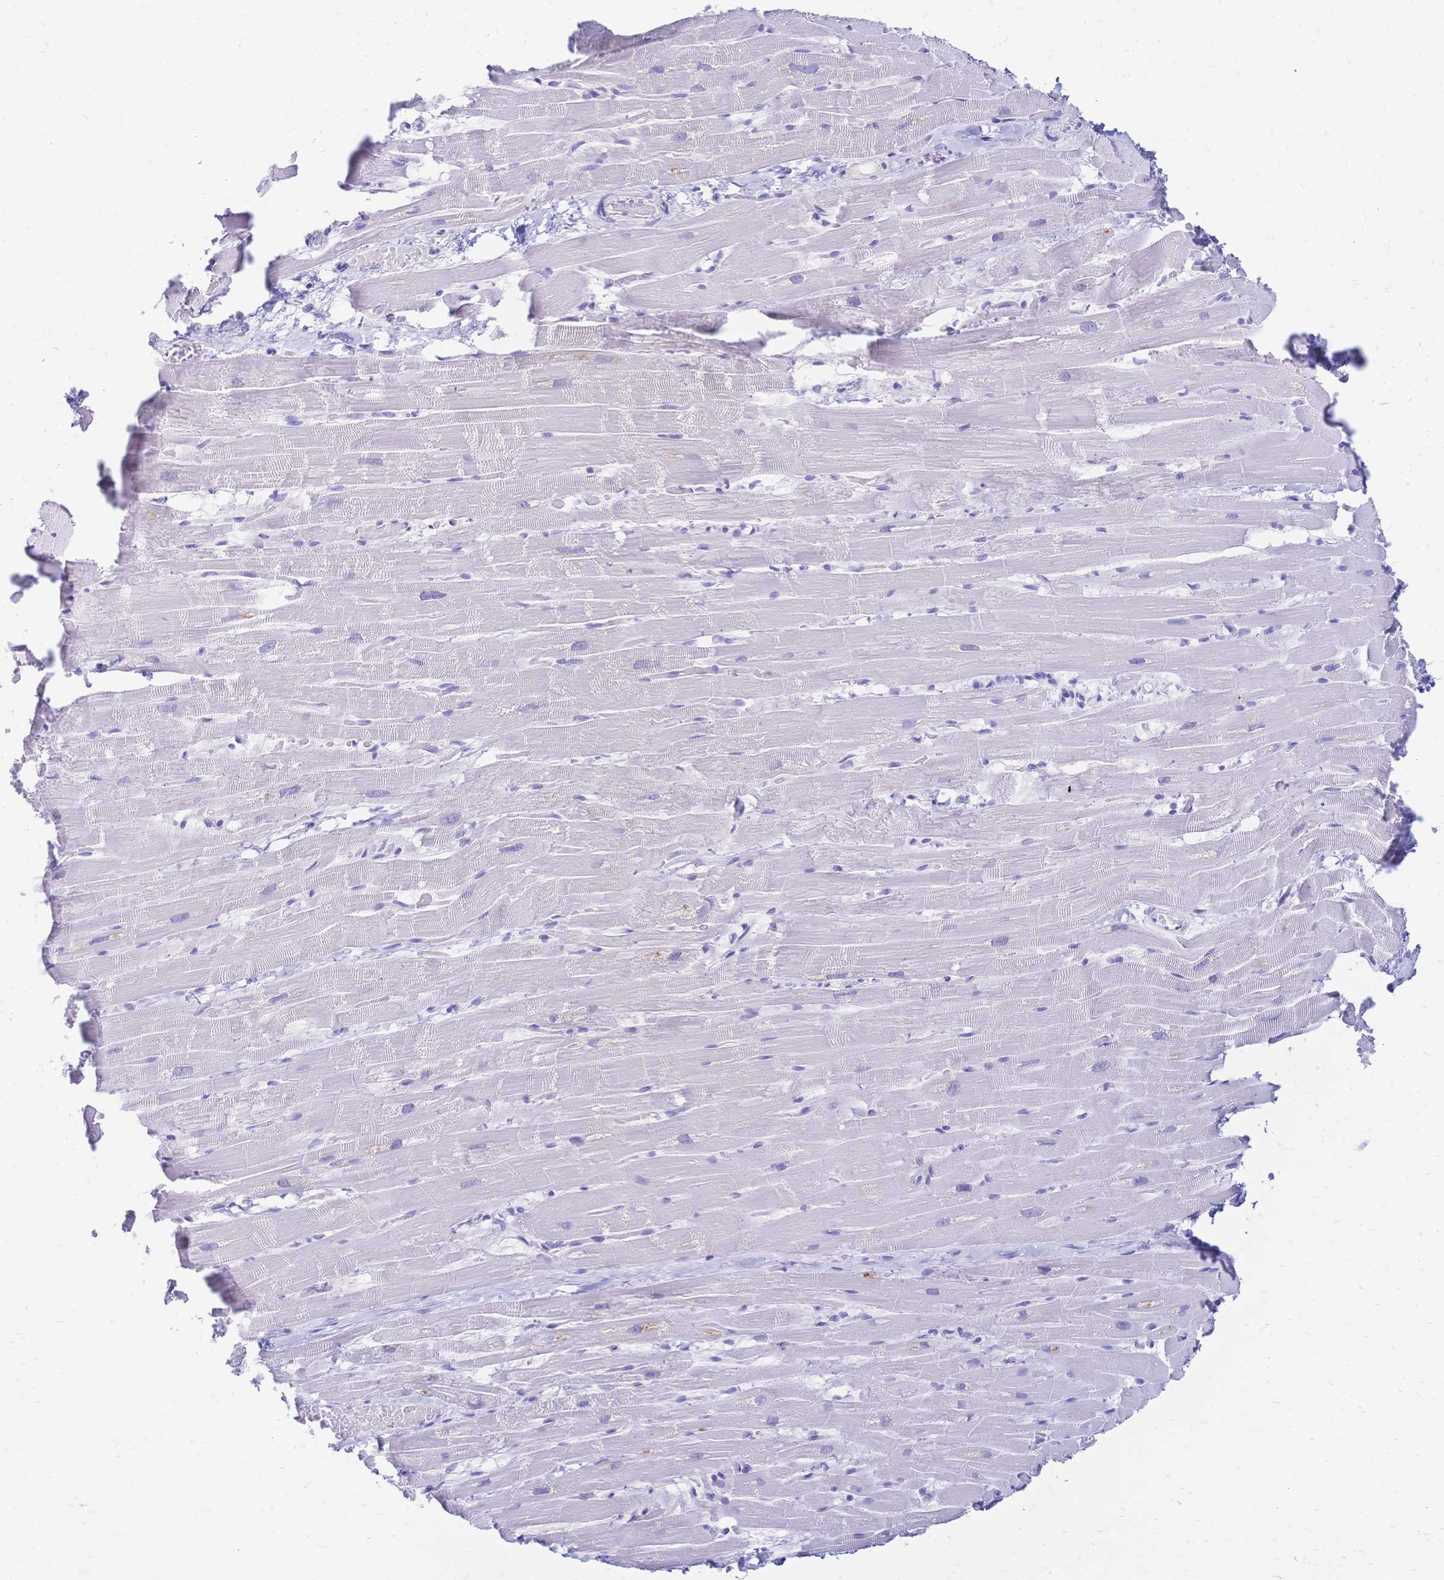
{"staining": {"intensity": "negative", "quantity": "none", "location": "none"}, "tissue": "heart muscle", "cell_type": "Cardiomyocytes", "image_type": "normal", "snomed": [{"axis": "morphology", "description": "Normal tissue, NOS"}, {"axis": "topography", "description": "Heart"}], "caption": "Cardiomyocytes show no significant protein positivity in benign heart muscle. Brightfield microscopy of IHC stained with DAB (3,3'-diaminobenzidine) (brown) and hematoxylin (blue), captured at high magnification.", "gene": "FA2H", "patient": {"sex": "male", "age": 37}}